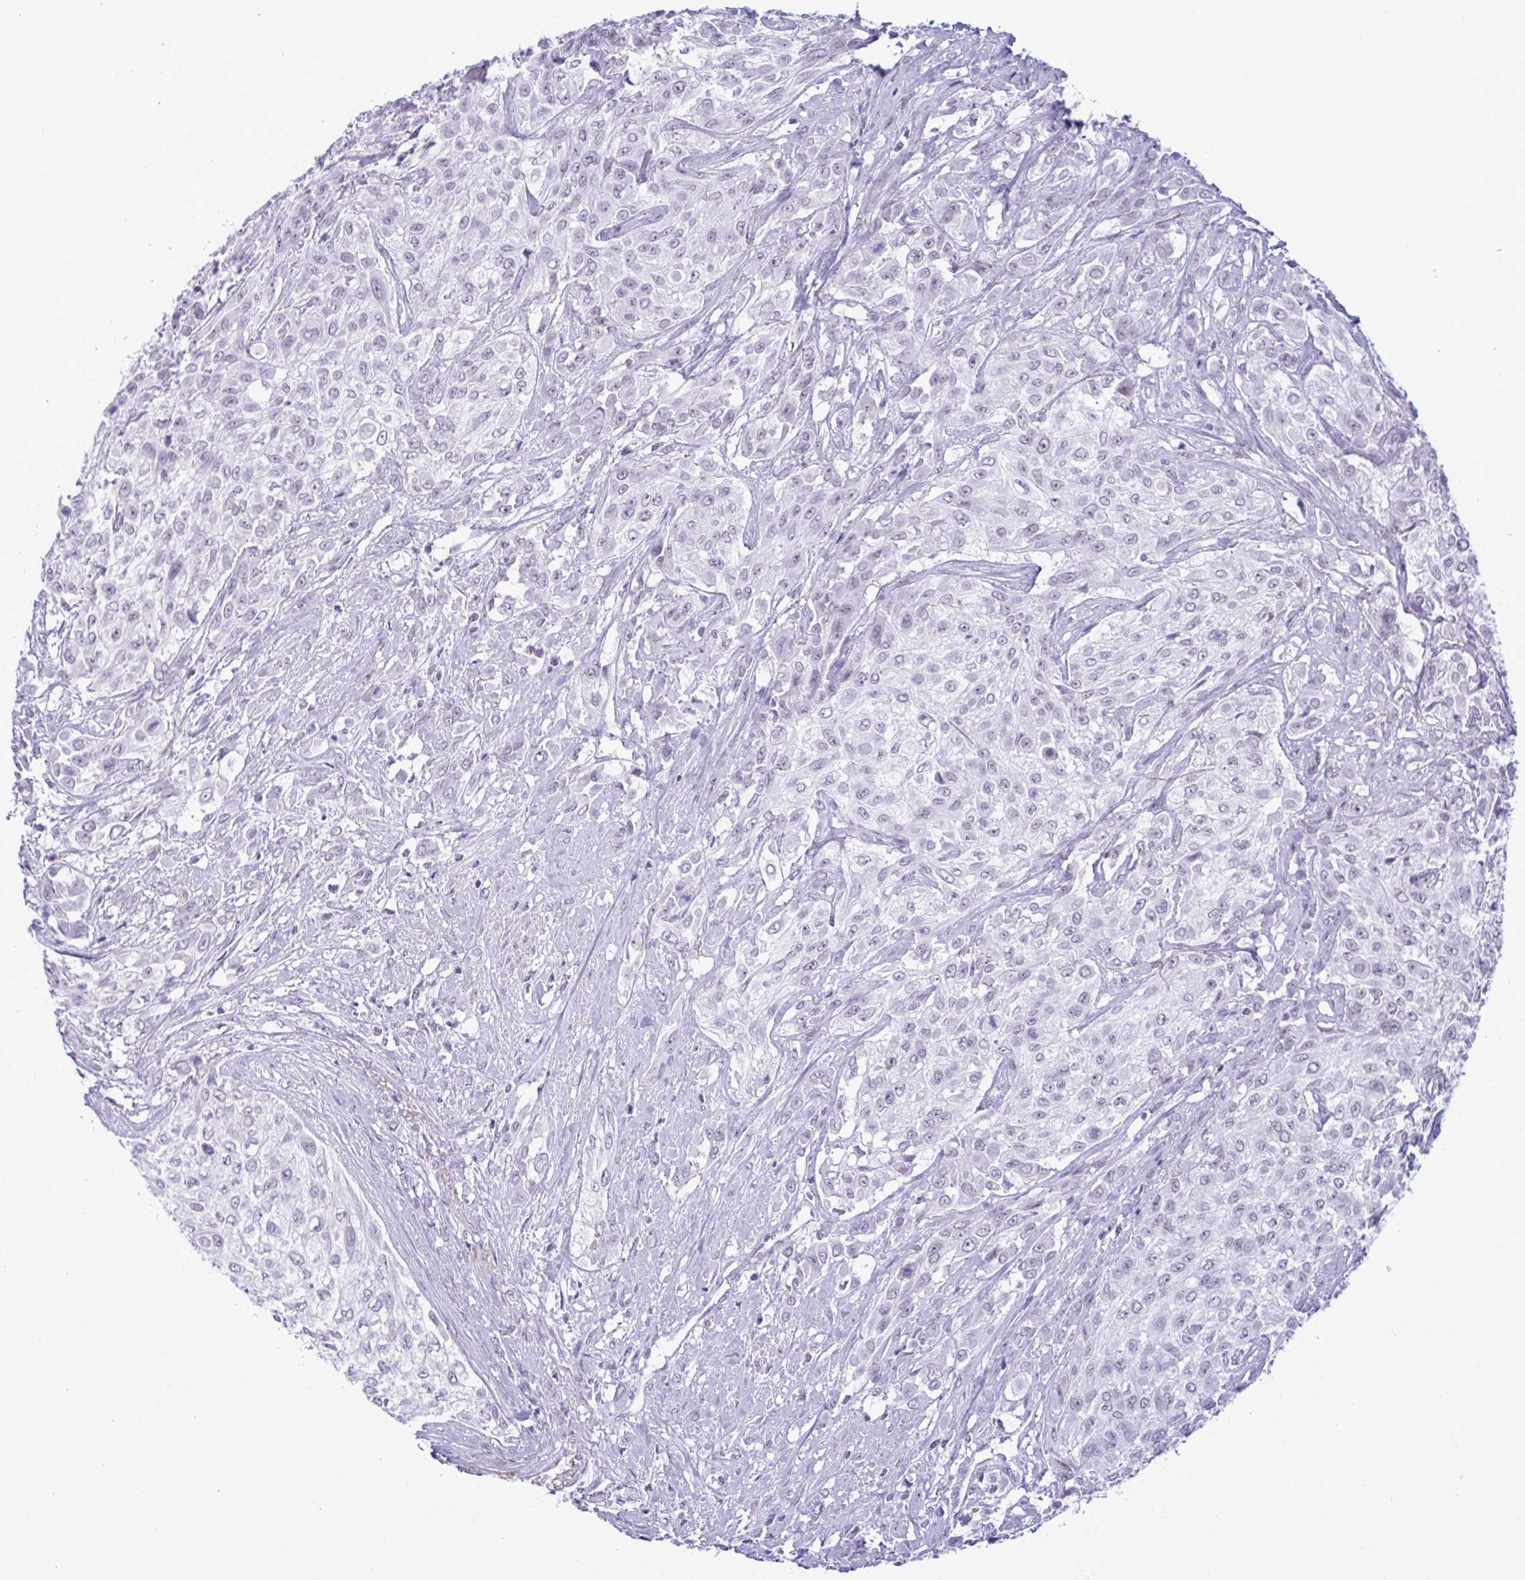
{"staining": {"intensity": "negative", "quantity": "none", "location": "none"}, "tissue": "urothelial cancer", "cell_type": "Tumor cells", "image_type": "cancer", "snomed": [{"axis": "morphology", "description": "Urothelial carcinoma, High grade"}, {"axis": "topography", "description": "Urinary bladder"}], "caption": "An image of human urothelial cancer is negative for staining in tumor cells.", "gene": "ELN", "patient": {"sex": "male", "age": 57}}